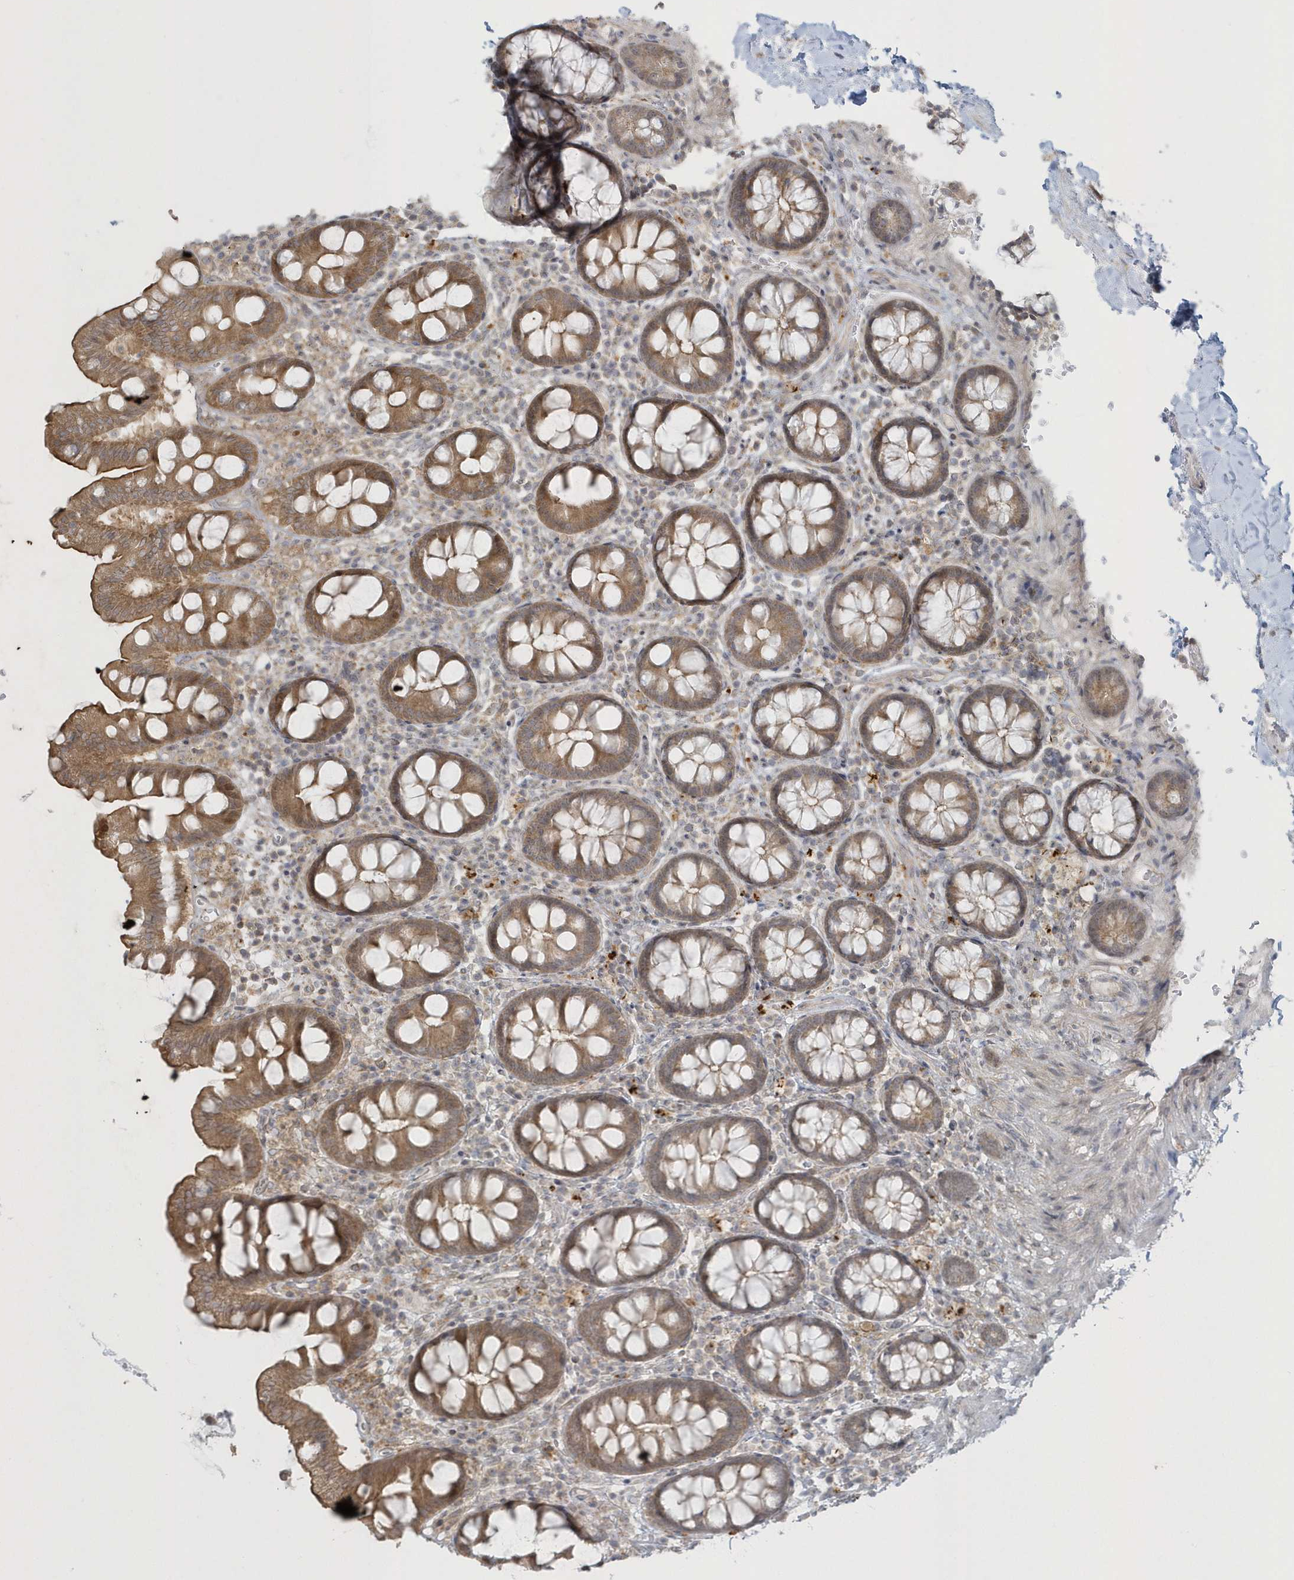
{"staining": {"intensity": "negative", "quantity": "none", "location": "none"}, "tissue": "colon", "cell_type": "Endothelial cells", "image_type": "normal", "snomed": [{"axis": "morphology", "description": "Normal tissue, NOS"}, {"axis": "topography", "description": "Colon"}], "caption": "A histopathology image of colon stained for a protein displays no brown staining in endothelial cells. (Stains: DAB (3,3'-diaminobenzidine) immunohistochemistry with hematoxylin counter stain, Microscopy: brightfield microscopy at high magnification).", "gene": "BLTP3A", "patient": {"sex": "female", "age": 79}}